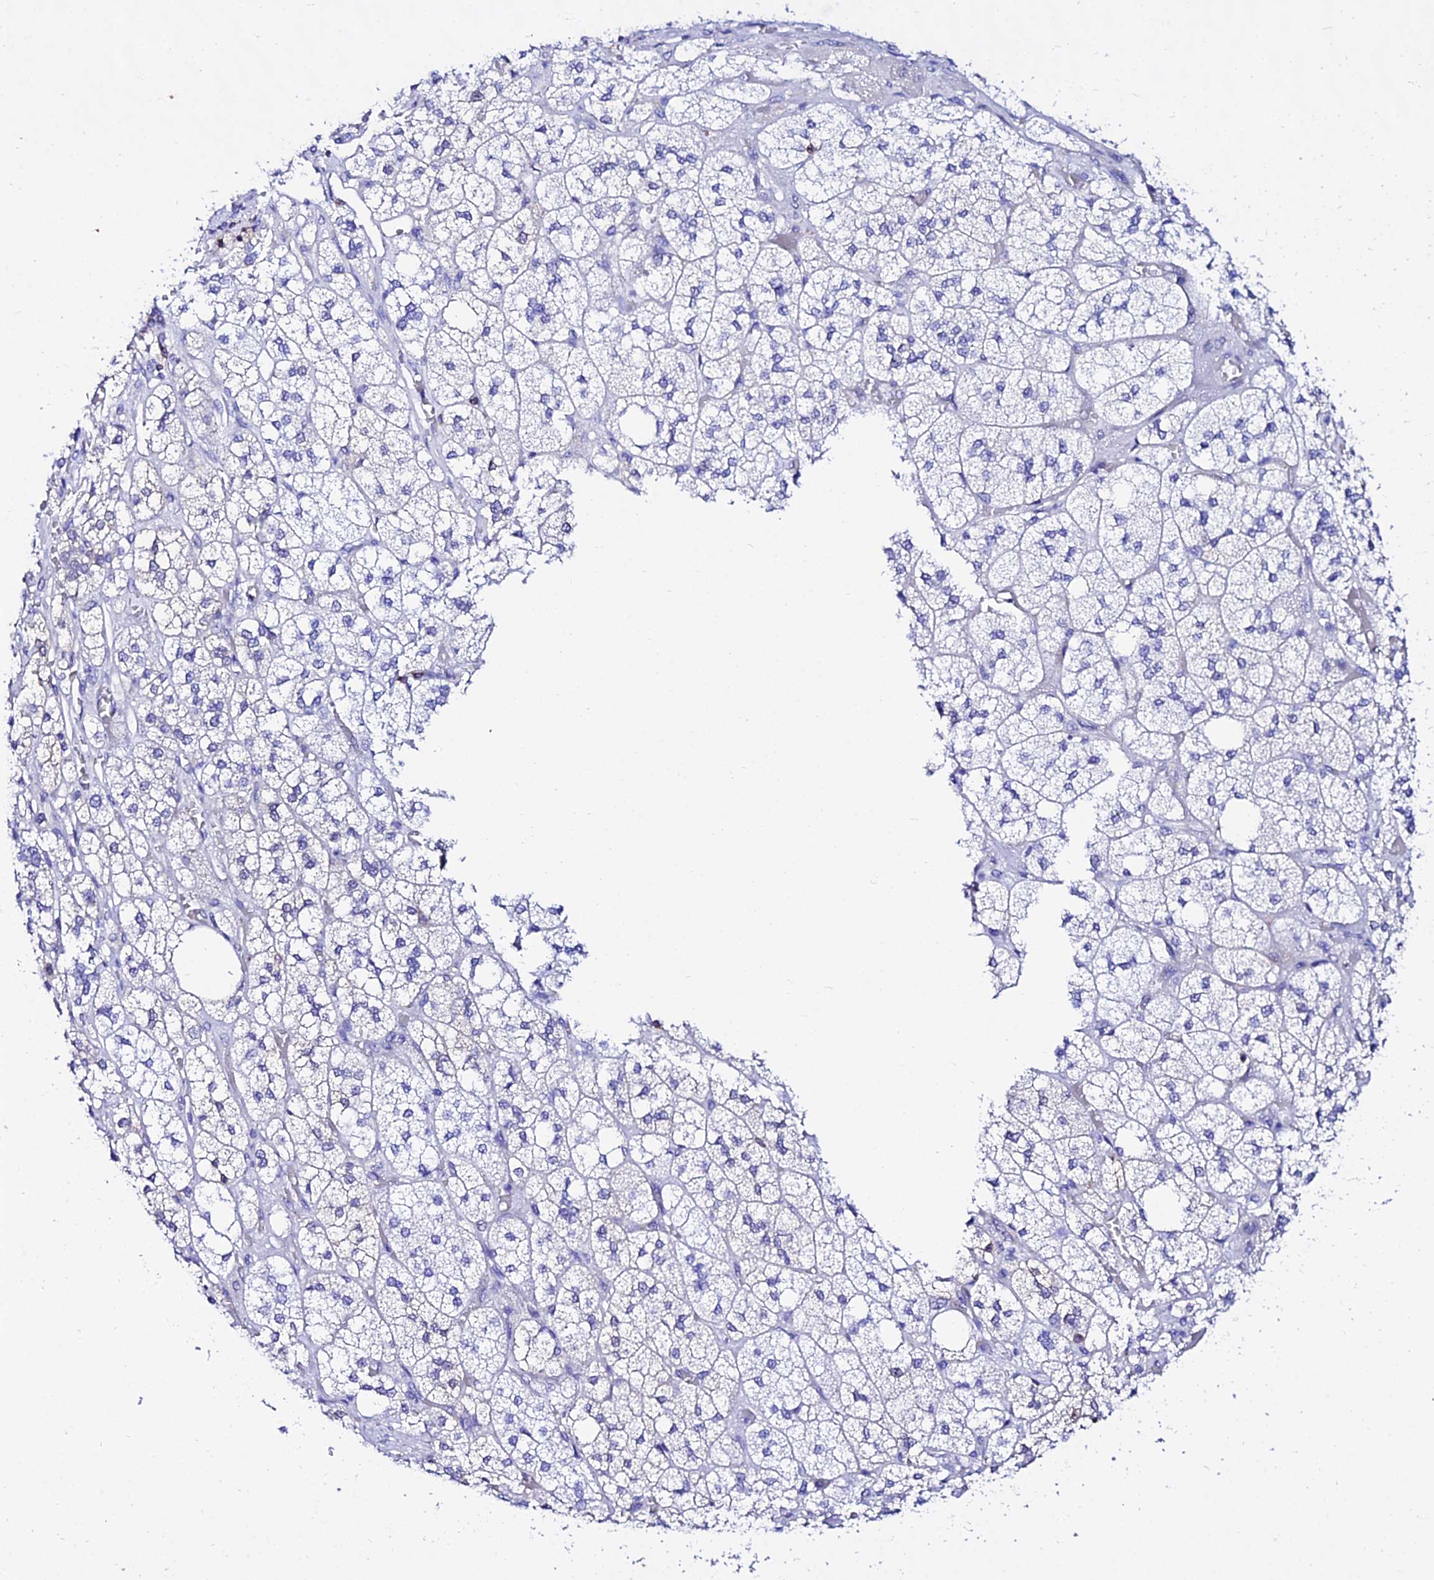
{"staining": {"intensity": "weak", "quantity": "<25%", "location": "cytoplasmic/membranous"}, "tissue": "adrenal gland", "cell_type": "Glandular cells", "image_type": "normal", "snomed": [{"axis": "morphology", "description": "Normal tissue, NOS"}, {"axis": "topography", "description": "Adrenal gland"}], "caption": "A high-resolution micrograph shows immunohistochemistry (IHC) staining of unremarkable adrenal gland, which displays no significant staining in glandular cells. (Stains: DAB immunohistochemistry (IHC) with hematoxylin counter stain, Microscopy: brightfield microscopy at high magnification).", "gene": "S100A16", "patient": {"sex": "male", "age": 61}}